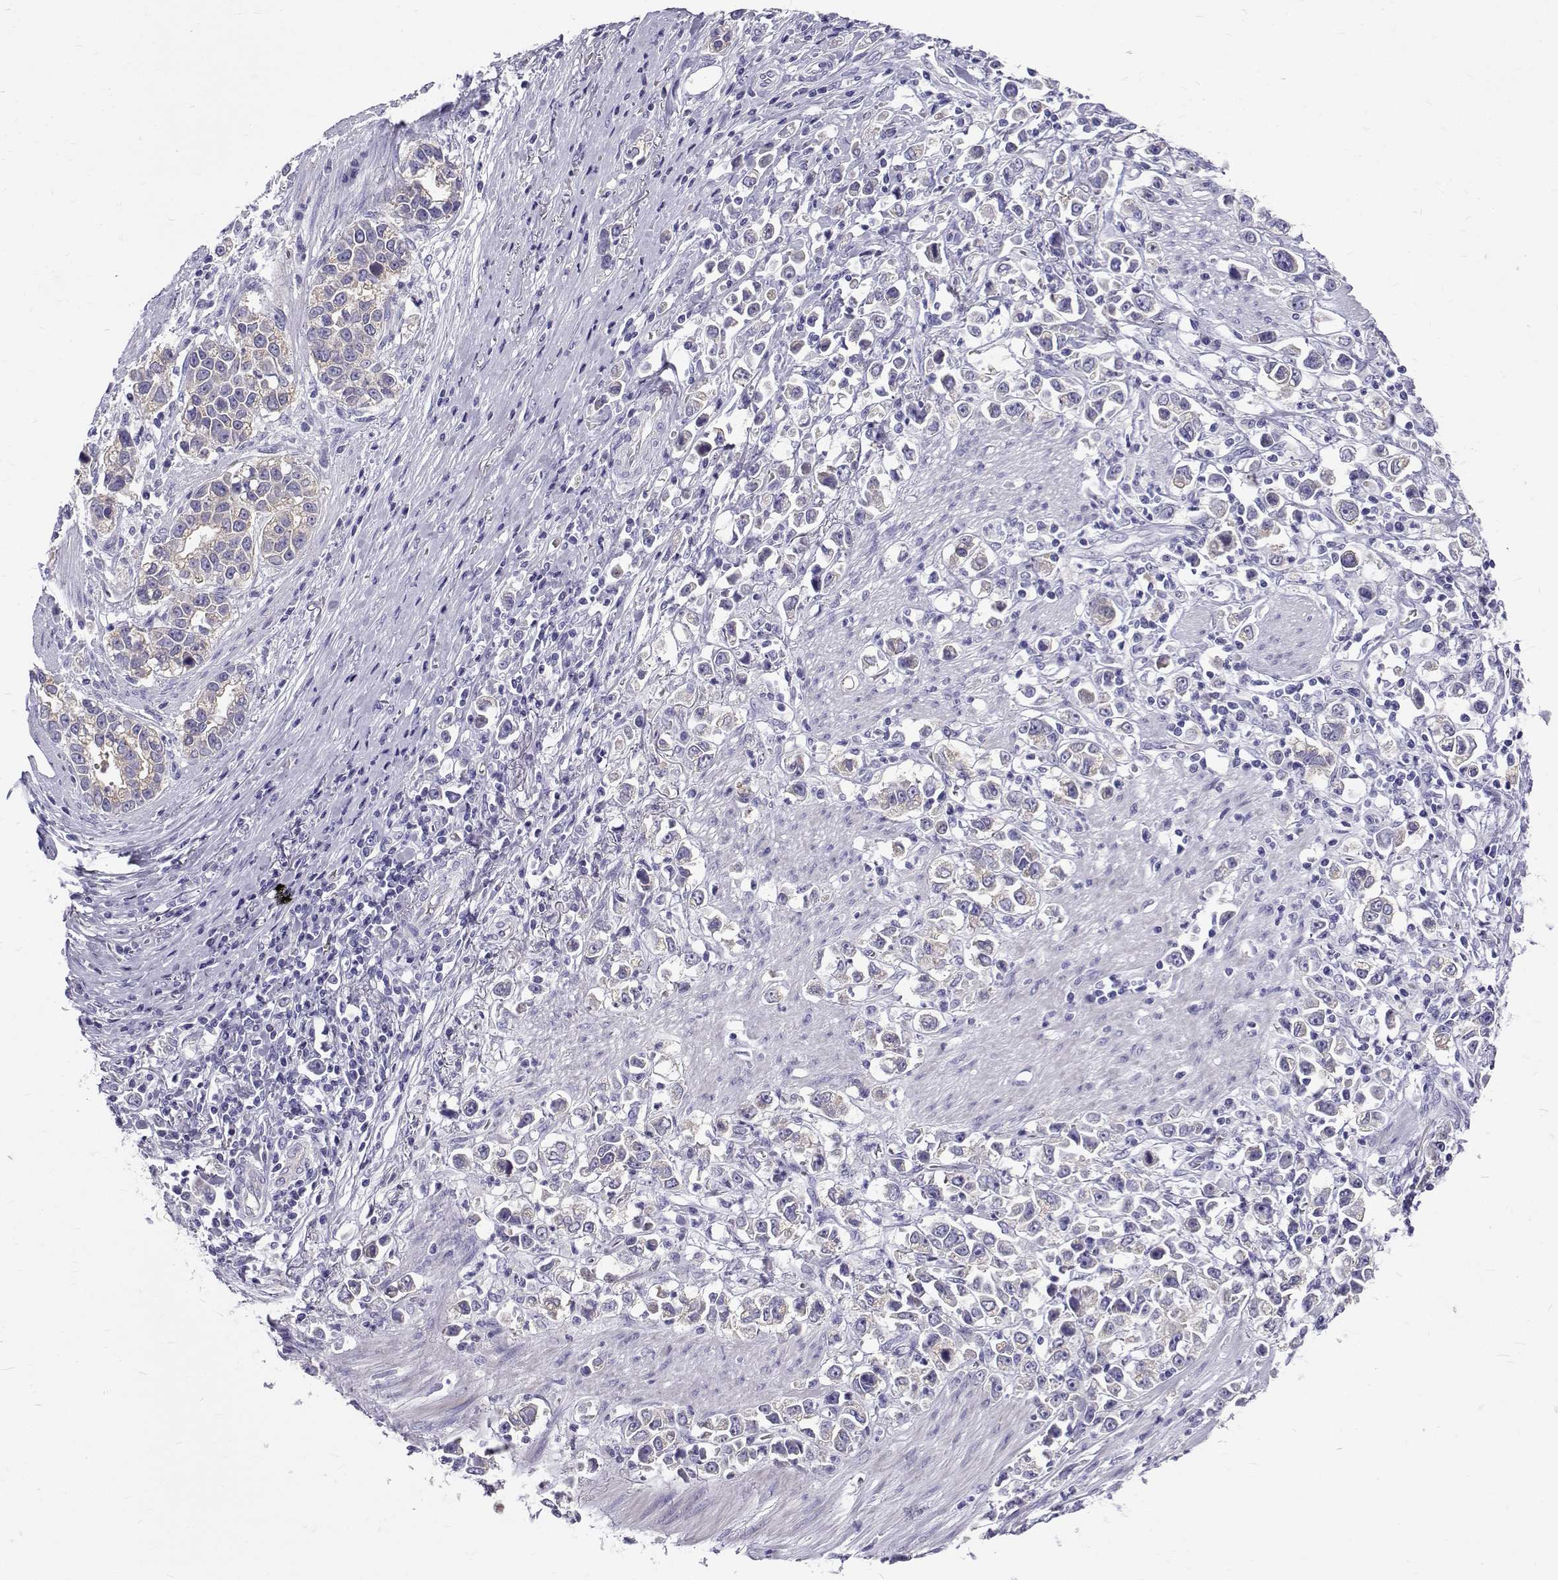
{"staining": {"intensity": "weak", "quantity": "<25%", "location": "cytoplasmic/membranous"}, "tissue": "stomach cancer", "cell_type": "Tumor cells", "image_type": "cancer", "snomed": [{"axis": "morphology", "description": "Adenocarcinoma, NOS"}, {"axis": "topography", "description": "Stomach"}], "caption": "DAB (3,3'-diaminobenzidine) immunohistochemical staining of adenocarcinoma (stomach) exhibits no significant expression in tumor cells.", "gene": "IGSF1", "patient": {"sex": "male", "age": 93}}